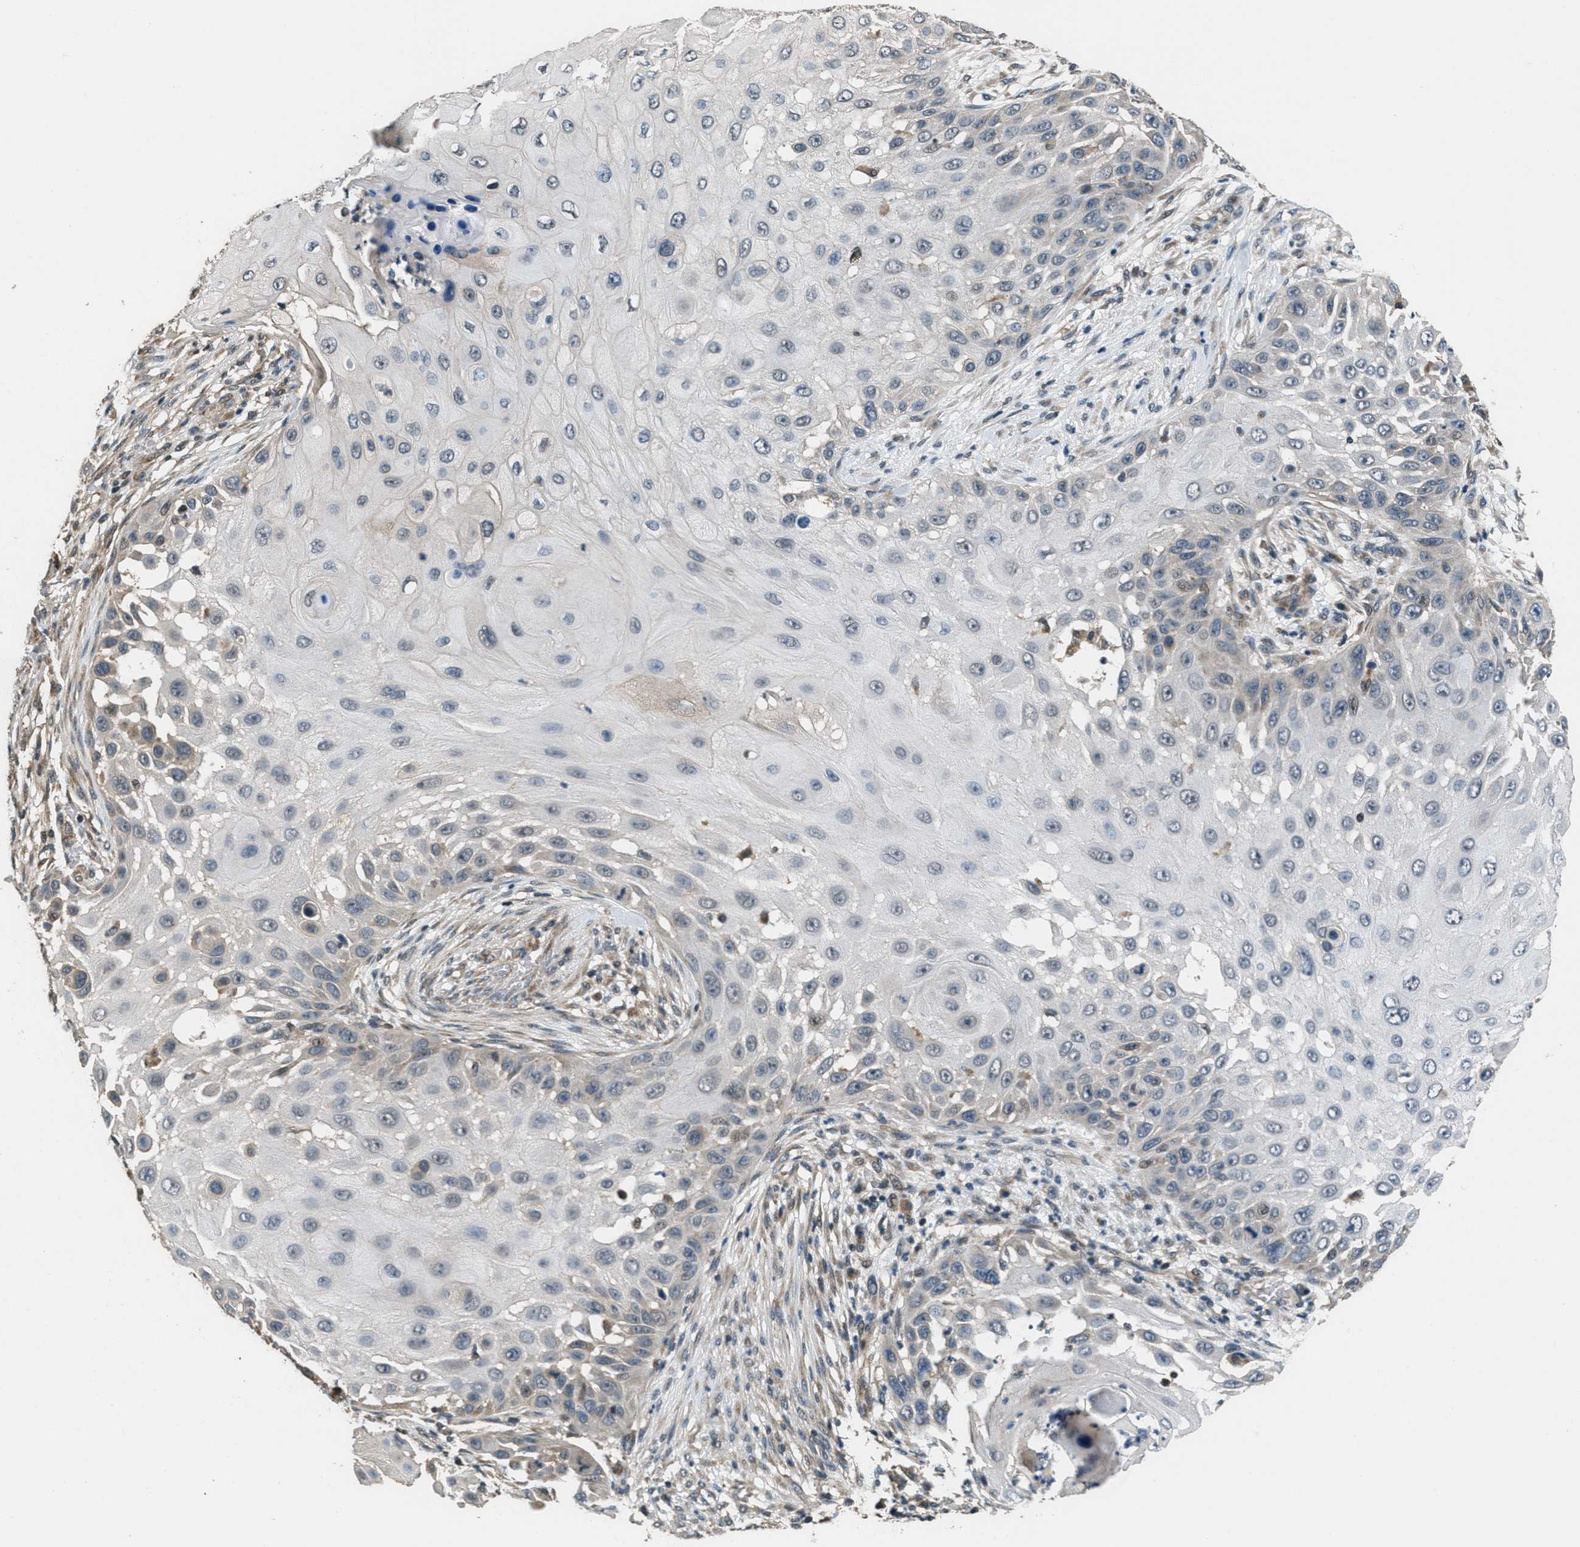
{"staining": {"intensity": "weak", "quantity": "<25%", "location": "cytoplasmic/membranous,nuclear"}, "tissue": "skin cancer", "cell_type": "Tumor cells", "image_type": "cancer", "snomed": [{"axis": "morphology", "description": "Squamous cell carcinoma, NOS"}, {"axis": "topography", "description": "Skin"}], "caption": "Immunohistochemistry (IHC) histopathology image of human squamous cell carcinoma (skin) stained for a protein (brown), which shows no staining in tumor cells.", "gene": "NAT1", "patient": {"sex": "female", "age": 44}}